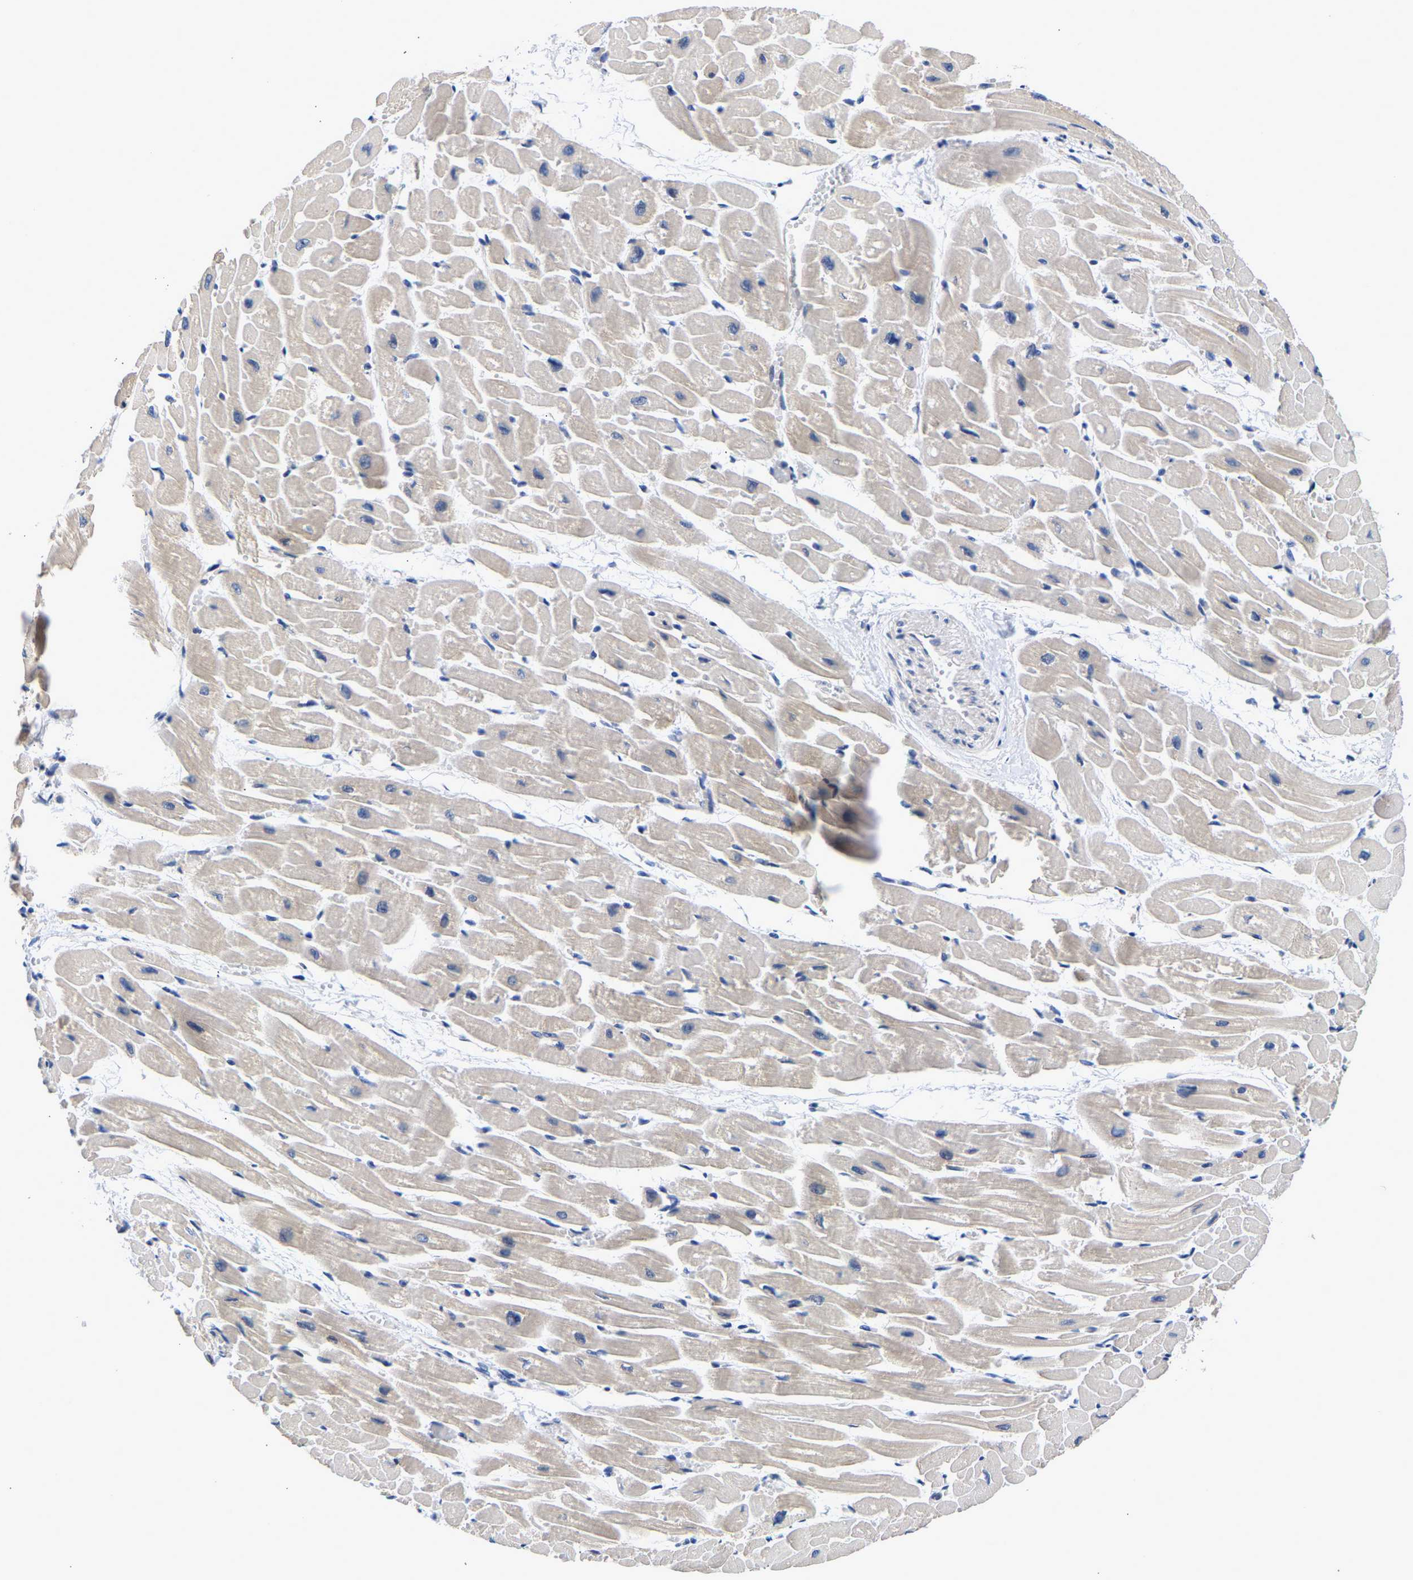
{"staining": {"intensity": "moderate", "quantity": "<25%", "location": "cytoplasmic/membranous"}, "tissue": "heart muscle", "cell_type": "Cardiomyocytes", "image_type": "normal", "snomed": [{"axis": "morphology", "description": "Normal tissue, NOS"}, {"axis": "topography", "description": "Heart"}], "caption": "Benign heart muscle shows moderate cytoplasmic/membranous staining in about <25% of cardiomyocytes, visualized by immunohistochemistry. Using DAB (brown) and hematoxylin (blue) stains, captured at high magnification using brightfield microscopy.", "gene": "CCDC6", "patient": {"sex": "male", "age": 45}}